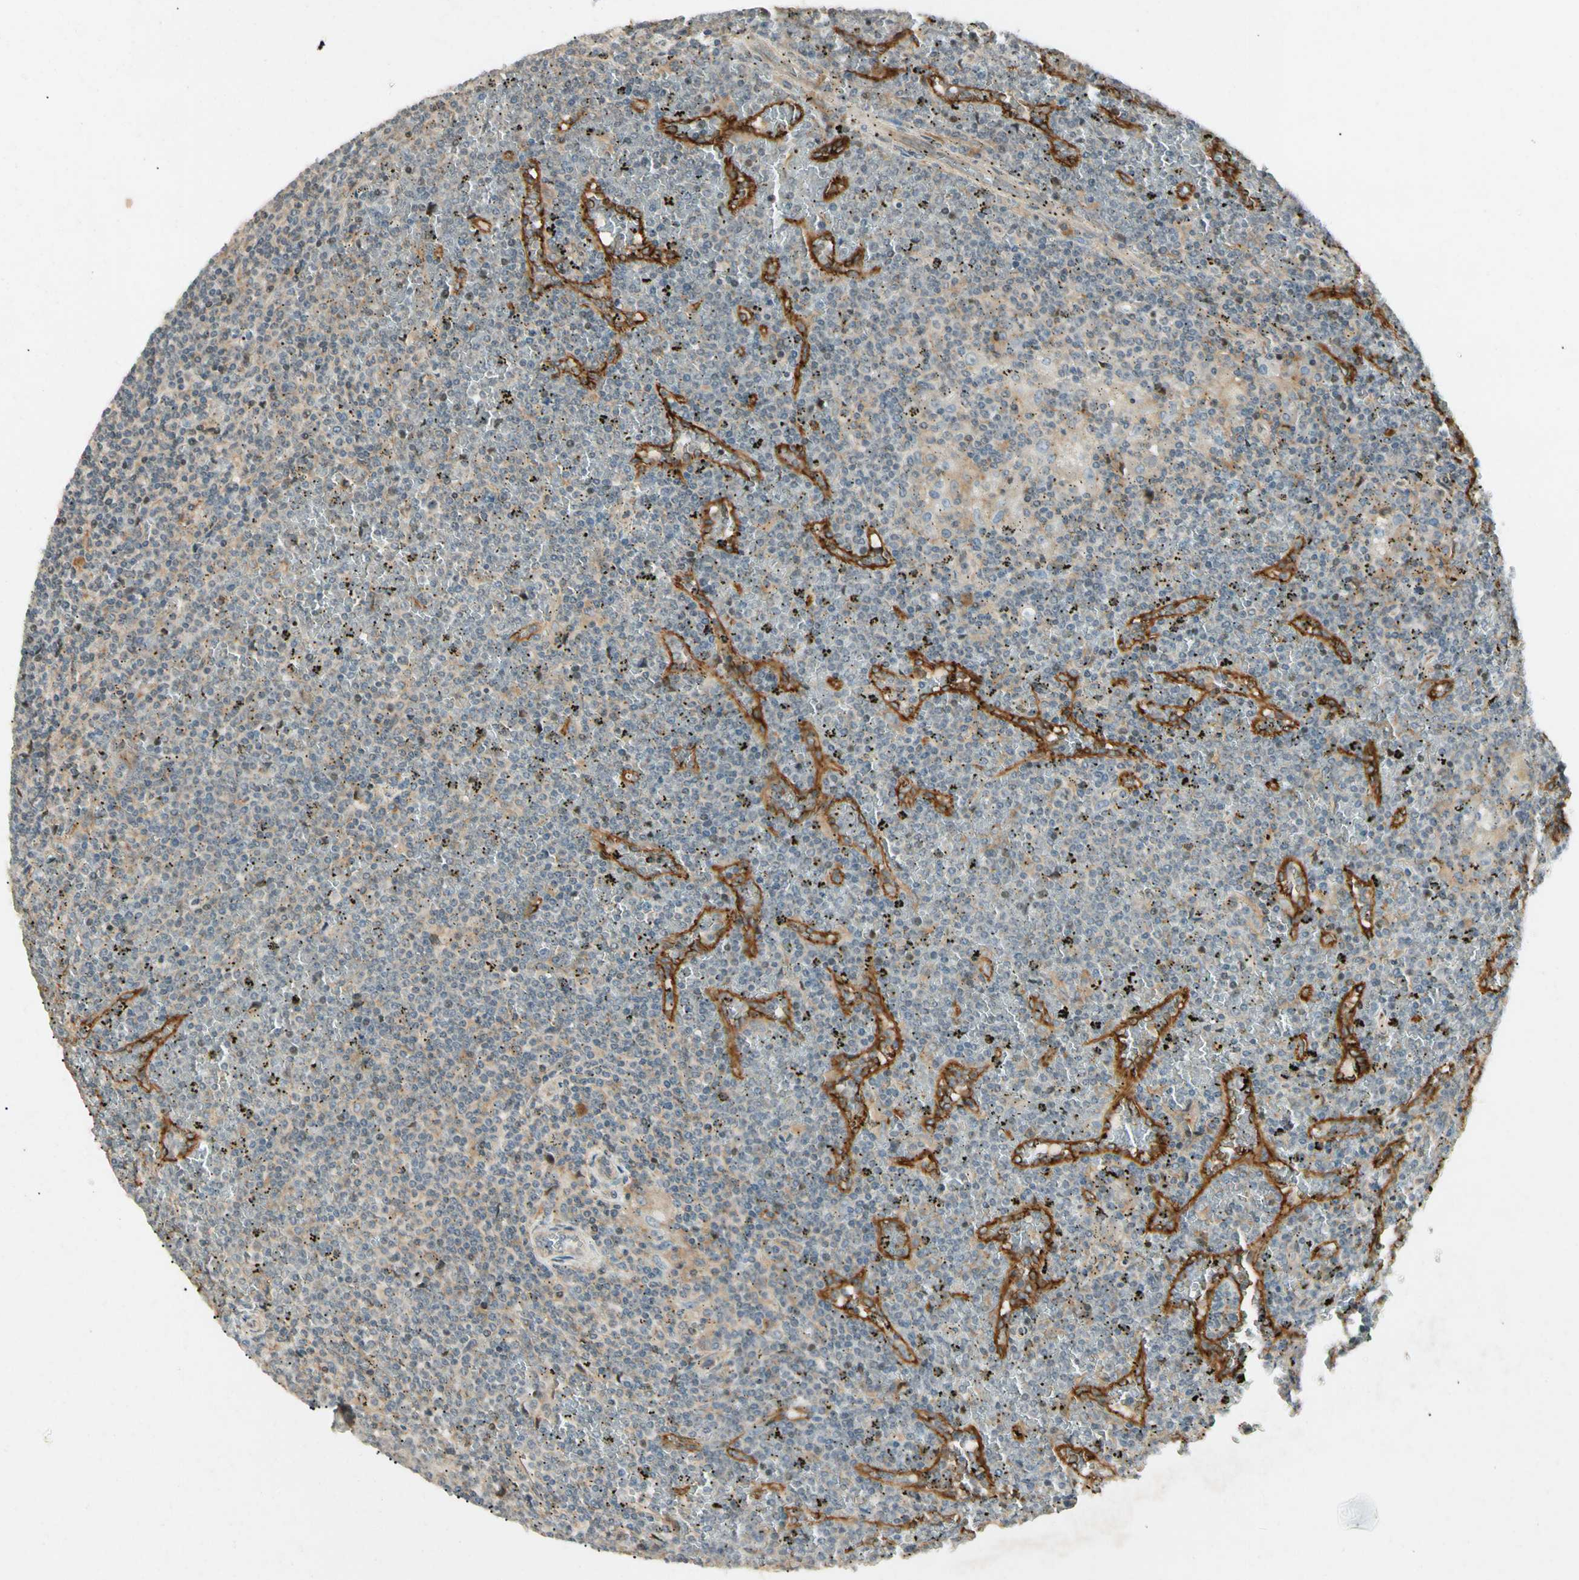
{"staining": {"intensity": "negative", "quantity": "none", "location": "none"}, "tissue": "lymphoma", "cell_type": "Tumor cells", "image_type": "cancer", "snomed": [{"axis": "morphology", "description": "Malignant lymphoma, non-Hodgkin's type, Low grade"}, {"axis": "topography", "description": "Spleen"}], "caption": "High magnification brightfield microscopy of lymphoma stained with DAB (brown) and counterstained with hematoxylin (blue): tumor cells show no significant expression. (DAB immunohistochemistry (IHC), high magnification).", "gene": "FNDC3B", "patient": {"sex": "female", "age": 19}}